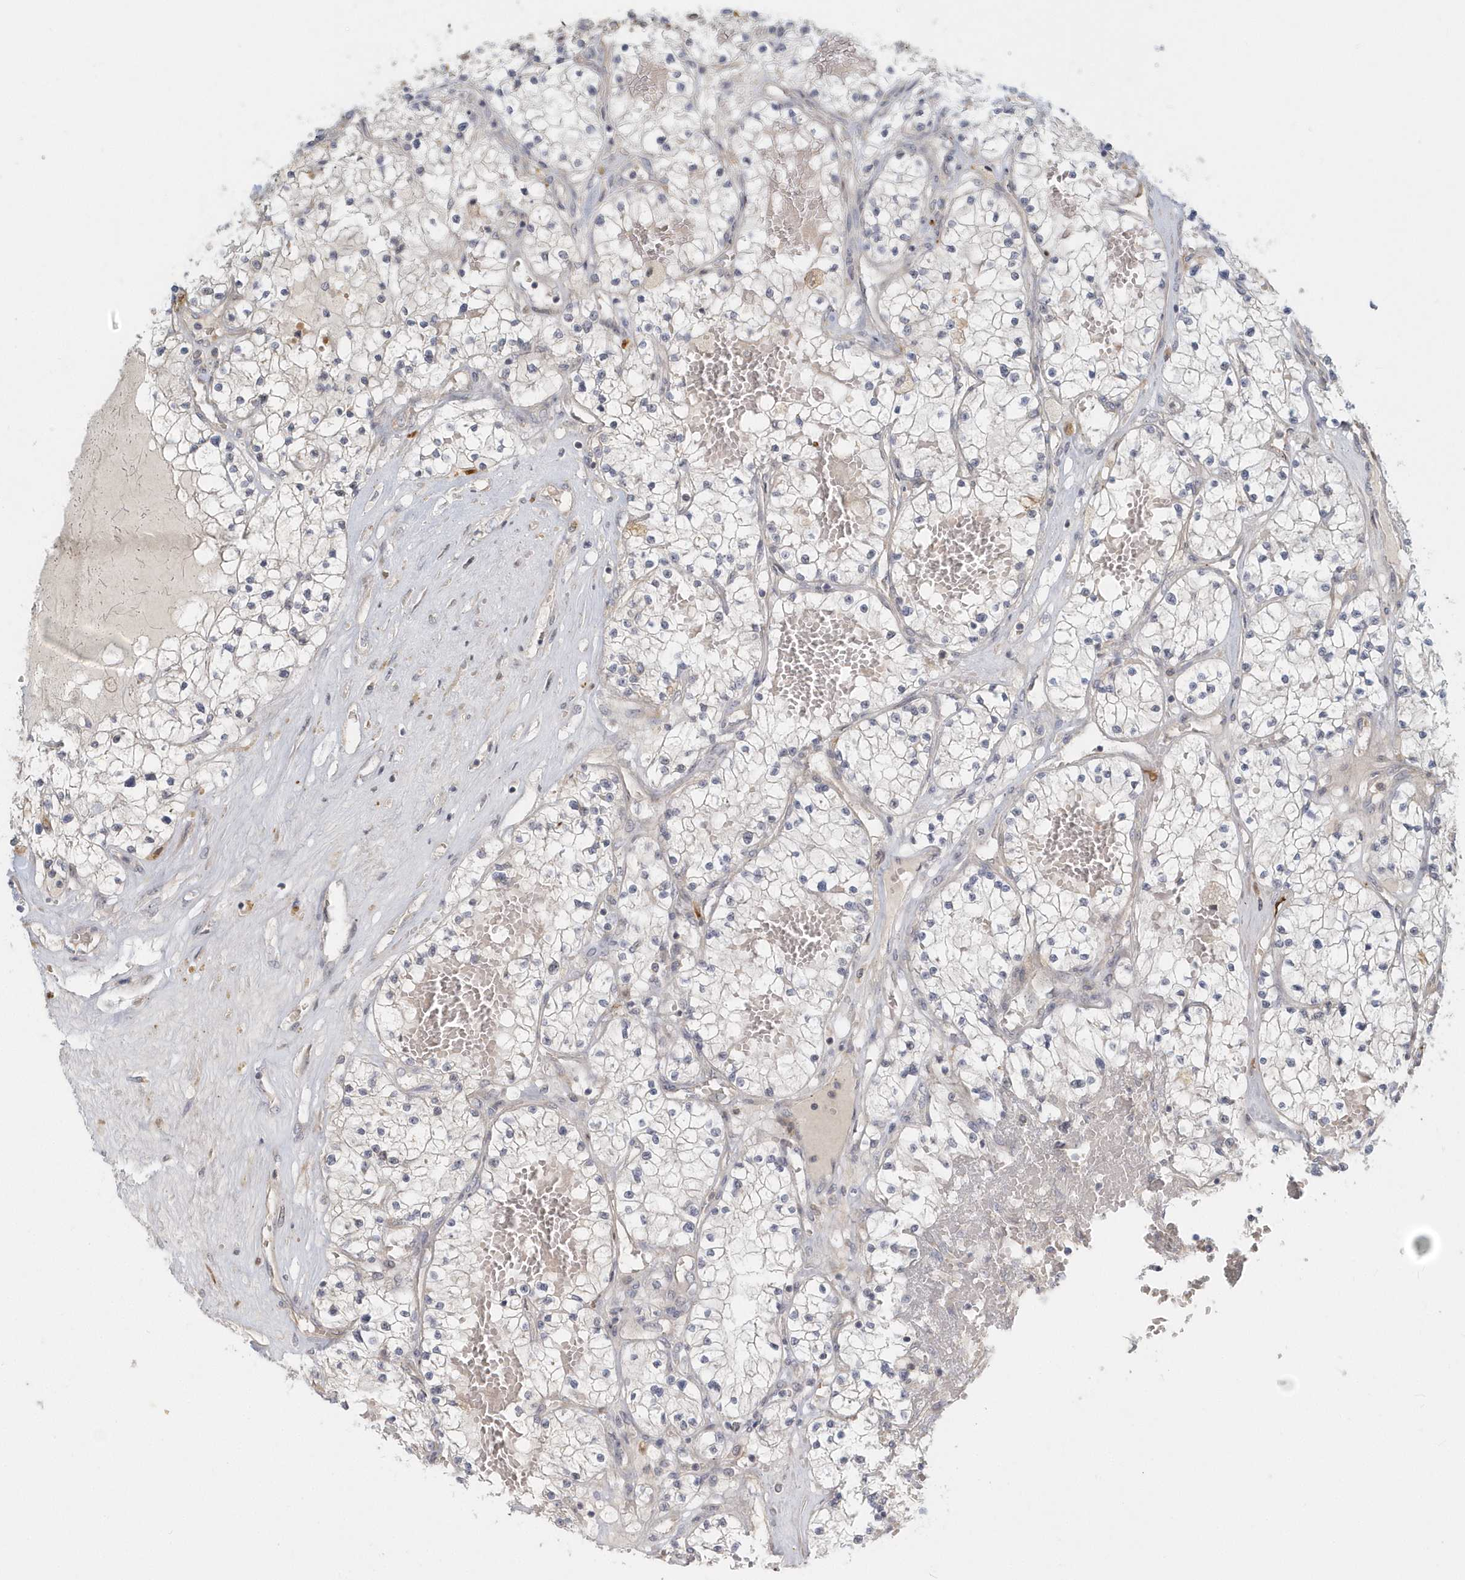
{"staining": {"intensity": "negative", "quantity": "none", "location": "none"}, "tissue": "renal cancer", "cell_type": "Tumor cells", "image_type": "cancer", "snomed": [{"axis": "morphology", "description": "Normal tissue, NOS"}, {"axis": "morphology", "description": "Adenocarcinoma, NOS"}, {"axis": "topography", "description": "Kidney"}], "caption": "A histopathology image of adenocarcinoma (renal) stained for a protein displays no brown staining in tumor cells. (DAB immunohistochemistry (IHC), high magnification).", "gene": "NAPB", "patient": {"sex": "male", "age": 68}}